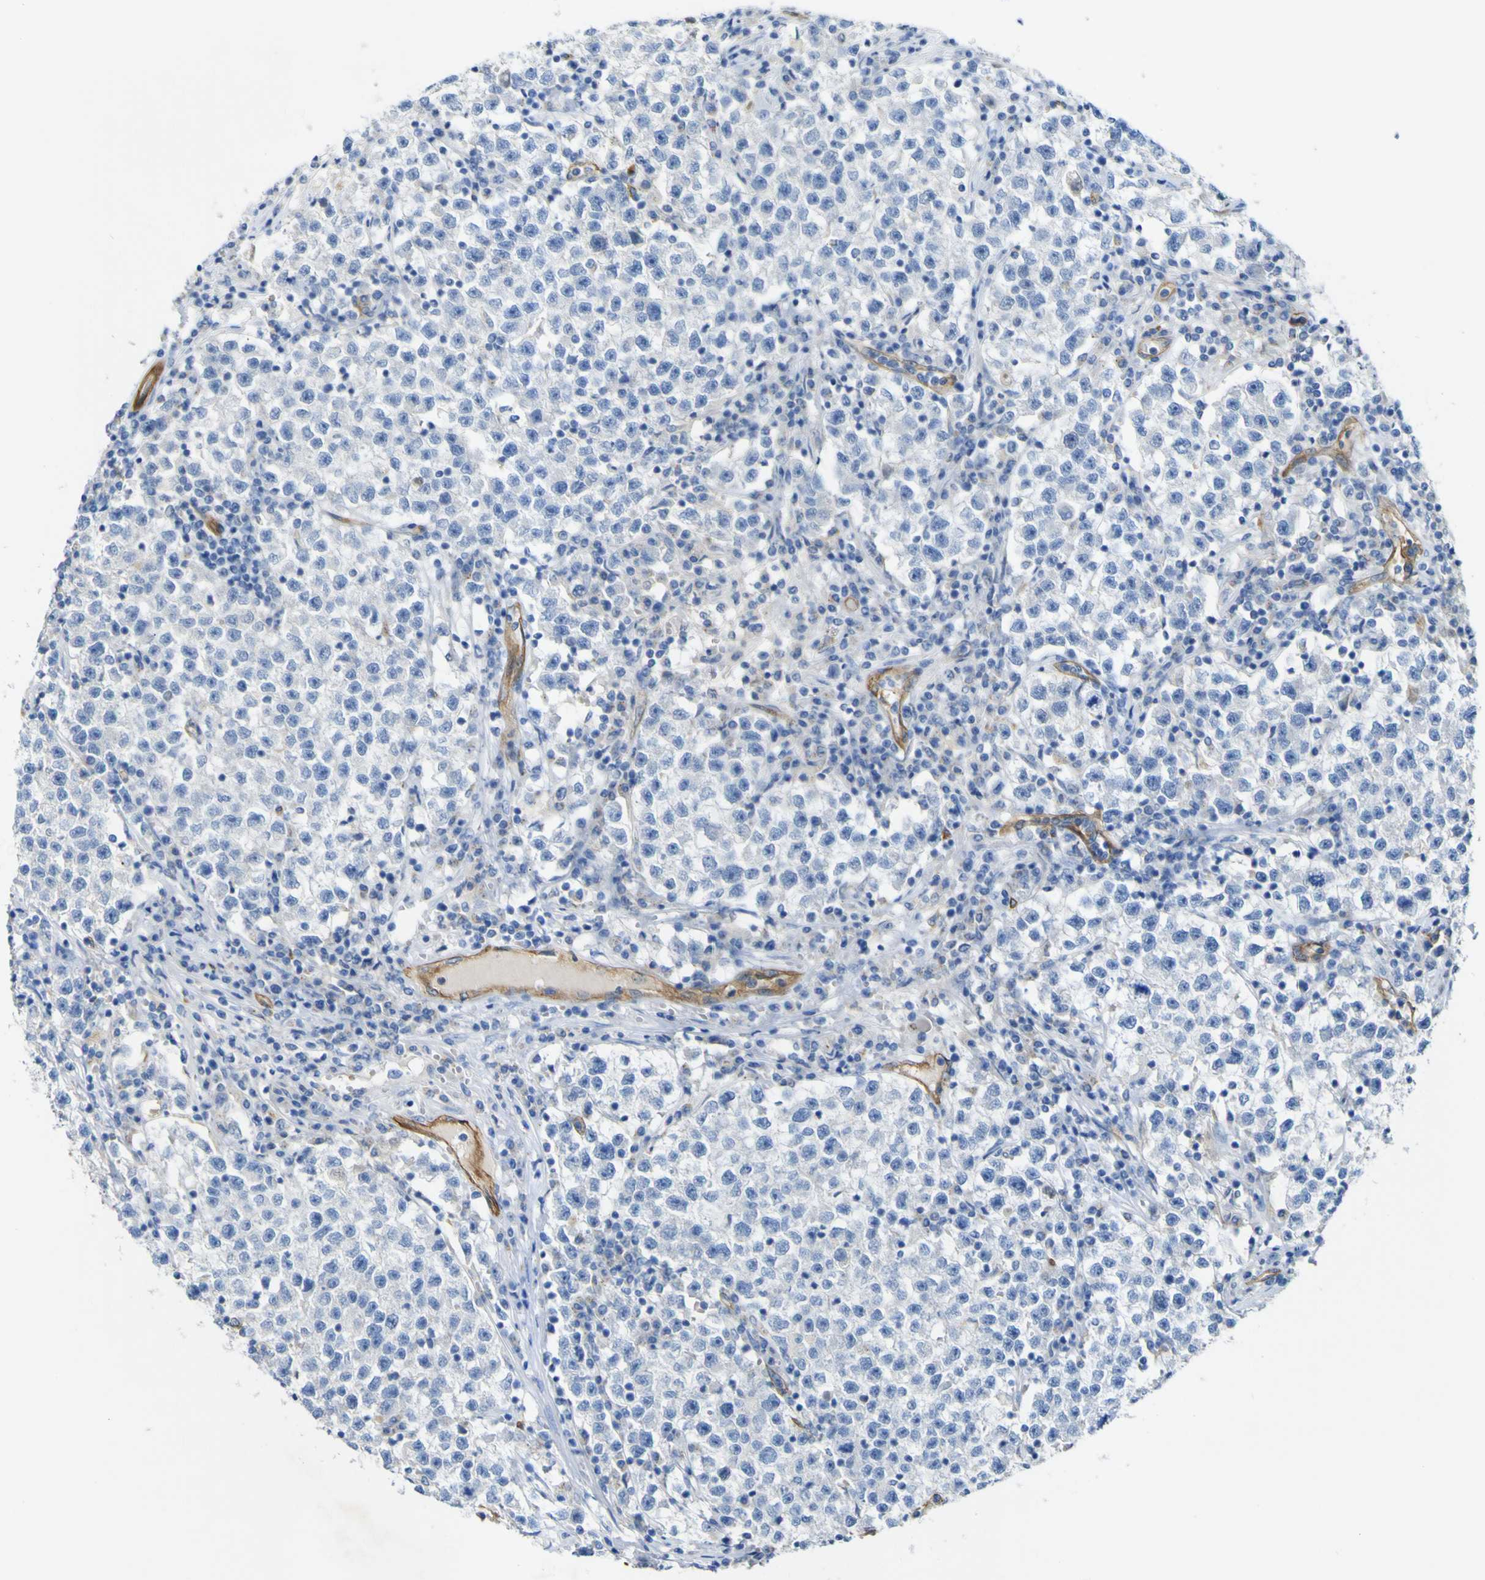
{"staining": {"intensity": "negative", "quantity": "none", "location": "none"}, "tissue": "testis cancer", "cell_type": "Tumor cells", "image_type": "cancer", "snomed": [{"axis": "morphology", "description": "Seminoma, NOS"}, {"axis": "topography", "description": "Testis"}], "caption": "Tumor cells are negative for protein expression in human testis seminoma.", "gene": "CD93", "patient": {"sex": "male", "age": 22}}